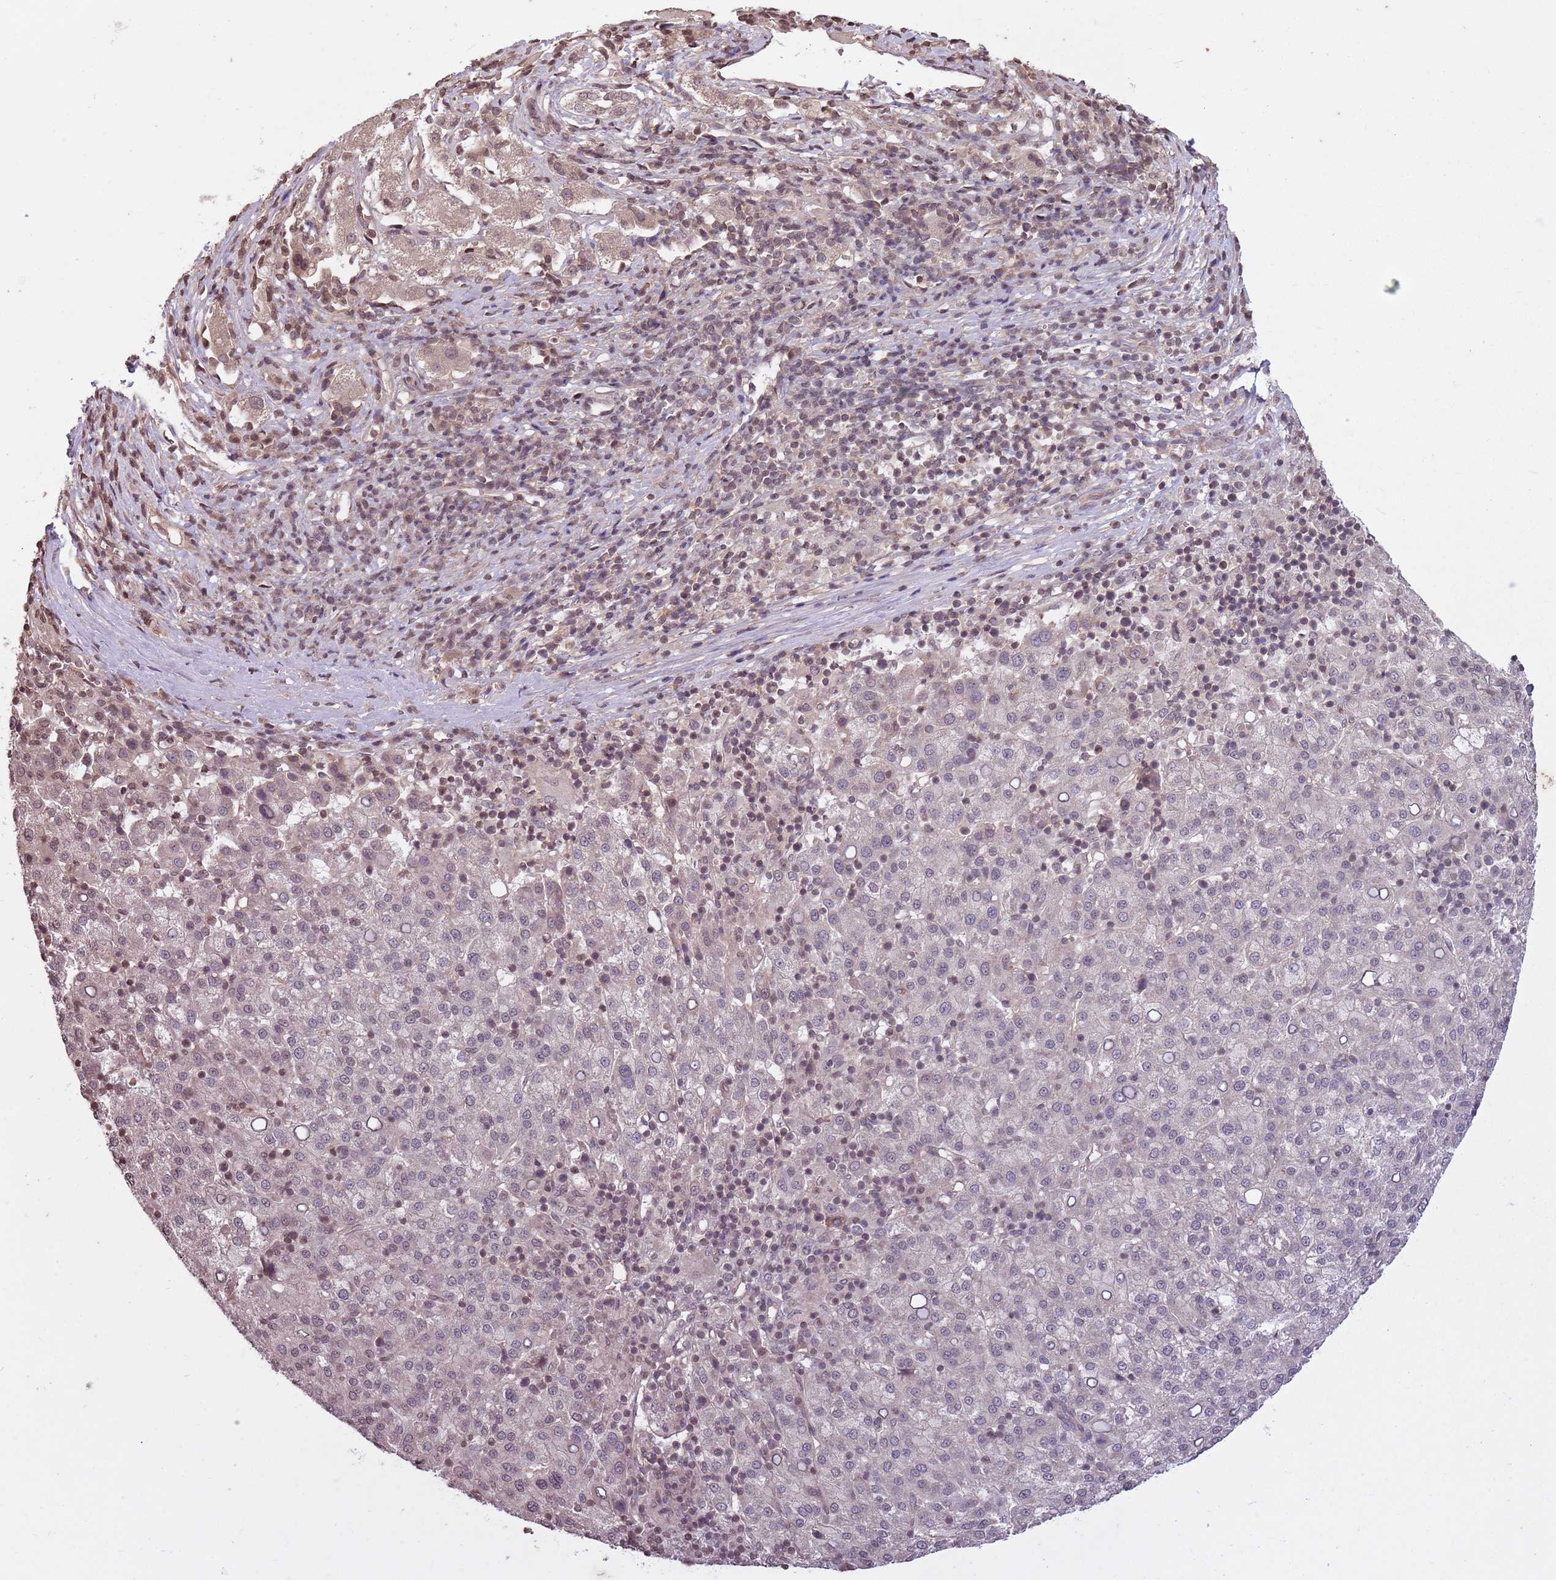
{"staining": {"intensity": "negative", "quantity": "none", "location": "none"}, "tissue": "liver cancer", "cell_type": "Tumor cells", "image_type": "cancer", "snomed": [{"axis": "morphology", "description": "Carcinoma, Hepatocellular, NOS"}, {"axis": "topography", "description": "Liver"}], "caption": "This is a micrograph of immunohistochemistry staining of liver cancer (hepatocellular carcinoma), which shows no staining in tumor cells.", "gene": "CAPN9", "patient": {"sex": "female", "age": 58}}